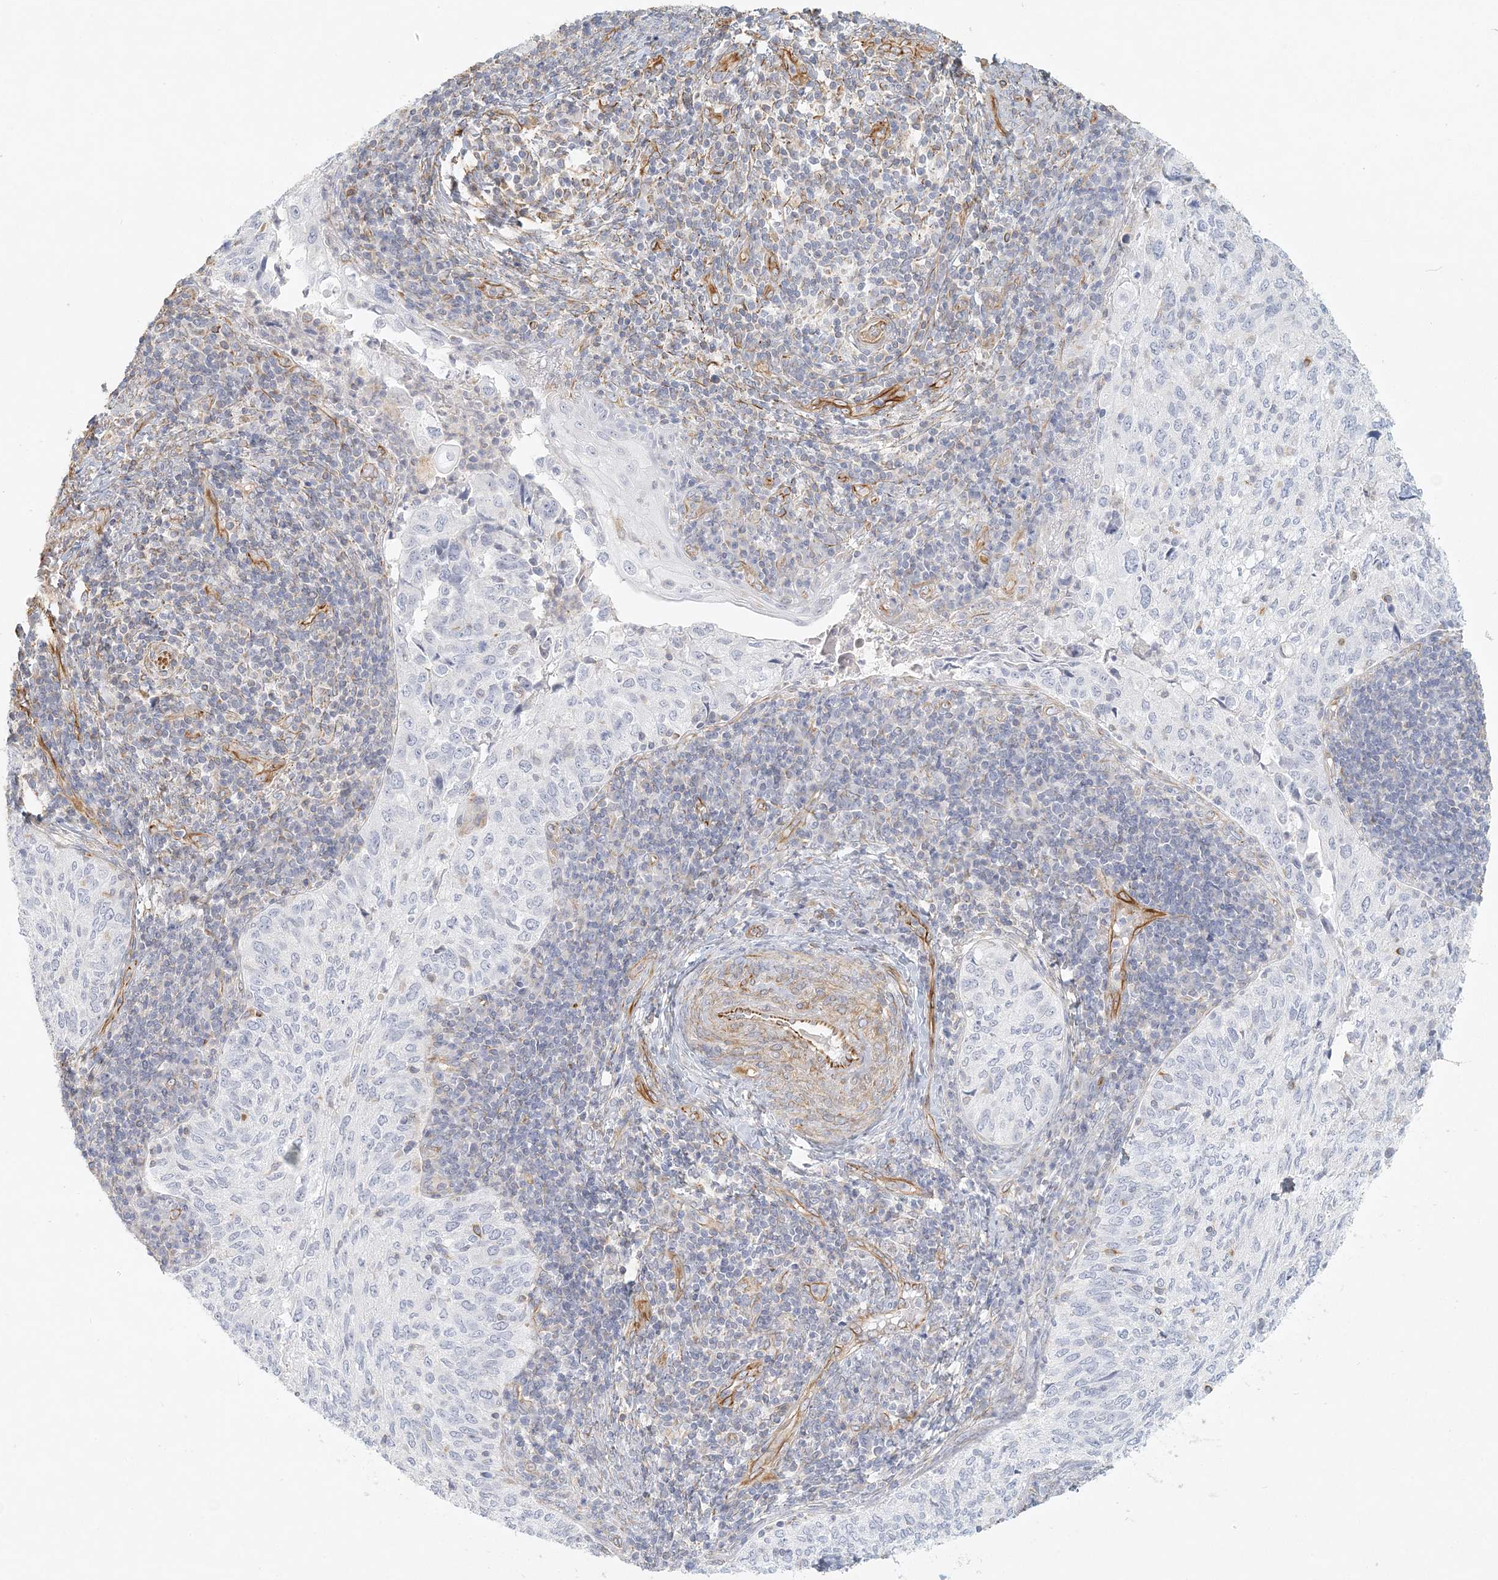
{"staining": {"intensity": "negative", "quantity": "none", "location": "none"}, "tissue": "cervical cancer", "cell_type": "Tumor cells", "image_type": "cancer", "snomed": [{"axis": "morphology", "description": "Squamous cell carcinoma, NOS"}, {"axis": "topography", "description": "Cervix"}], "caption": "A high-resolution histopathology image shows IHC staining of cervical cancer, which displays no significant staining in tumor cells. (Stains: DAB immunohistochemistry (IHC) with hematoxylin counter stain, Microscopy: brightfield microscopy at high magnification).", "gene": "DMRTB1", "patient": {"sex": "female", "age": 30}}